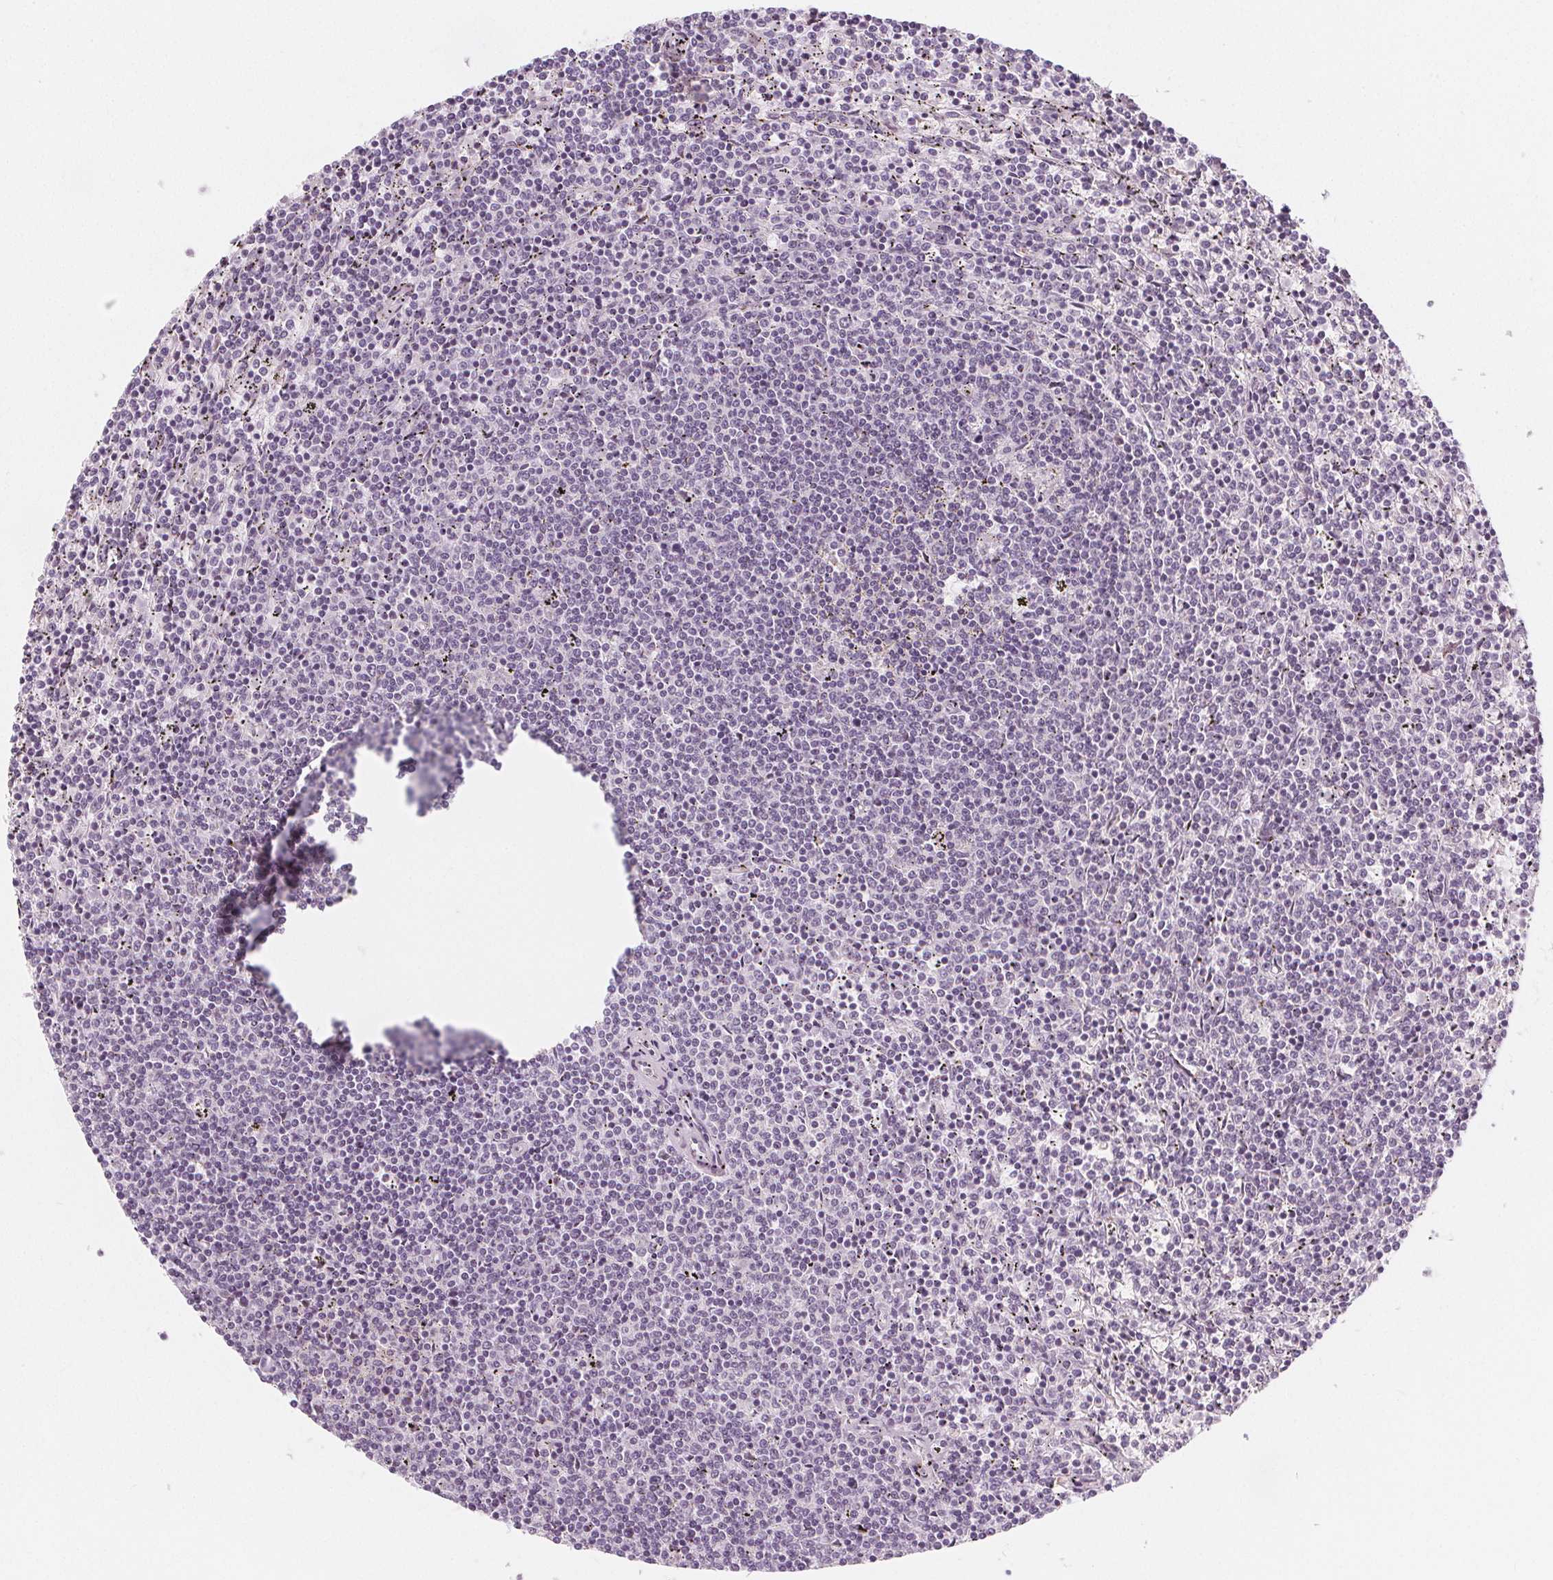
{"staining": {"intensity": "negative", "quantity": "none", "location": "none"}, "tissue": "lymphoma", "cell_type": "Tumor cells", "image_type": "cancer", "snomed": [{"axis": "morphology", "description": "Malignant lymphoma, non-Hodgkin's type, Low grade"}, {"axis": "topography", "description": "Spleen"}], "caption": "The photomicrograph exhibits no staining of tumor cells in malignant lymphoma, non-Hodgkin's type (low-grade).", "gene": "NUP210L", "patient": {"sex": "female", "age": 50}}